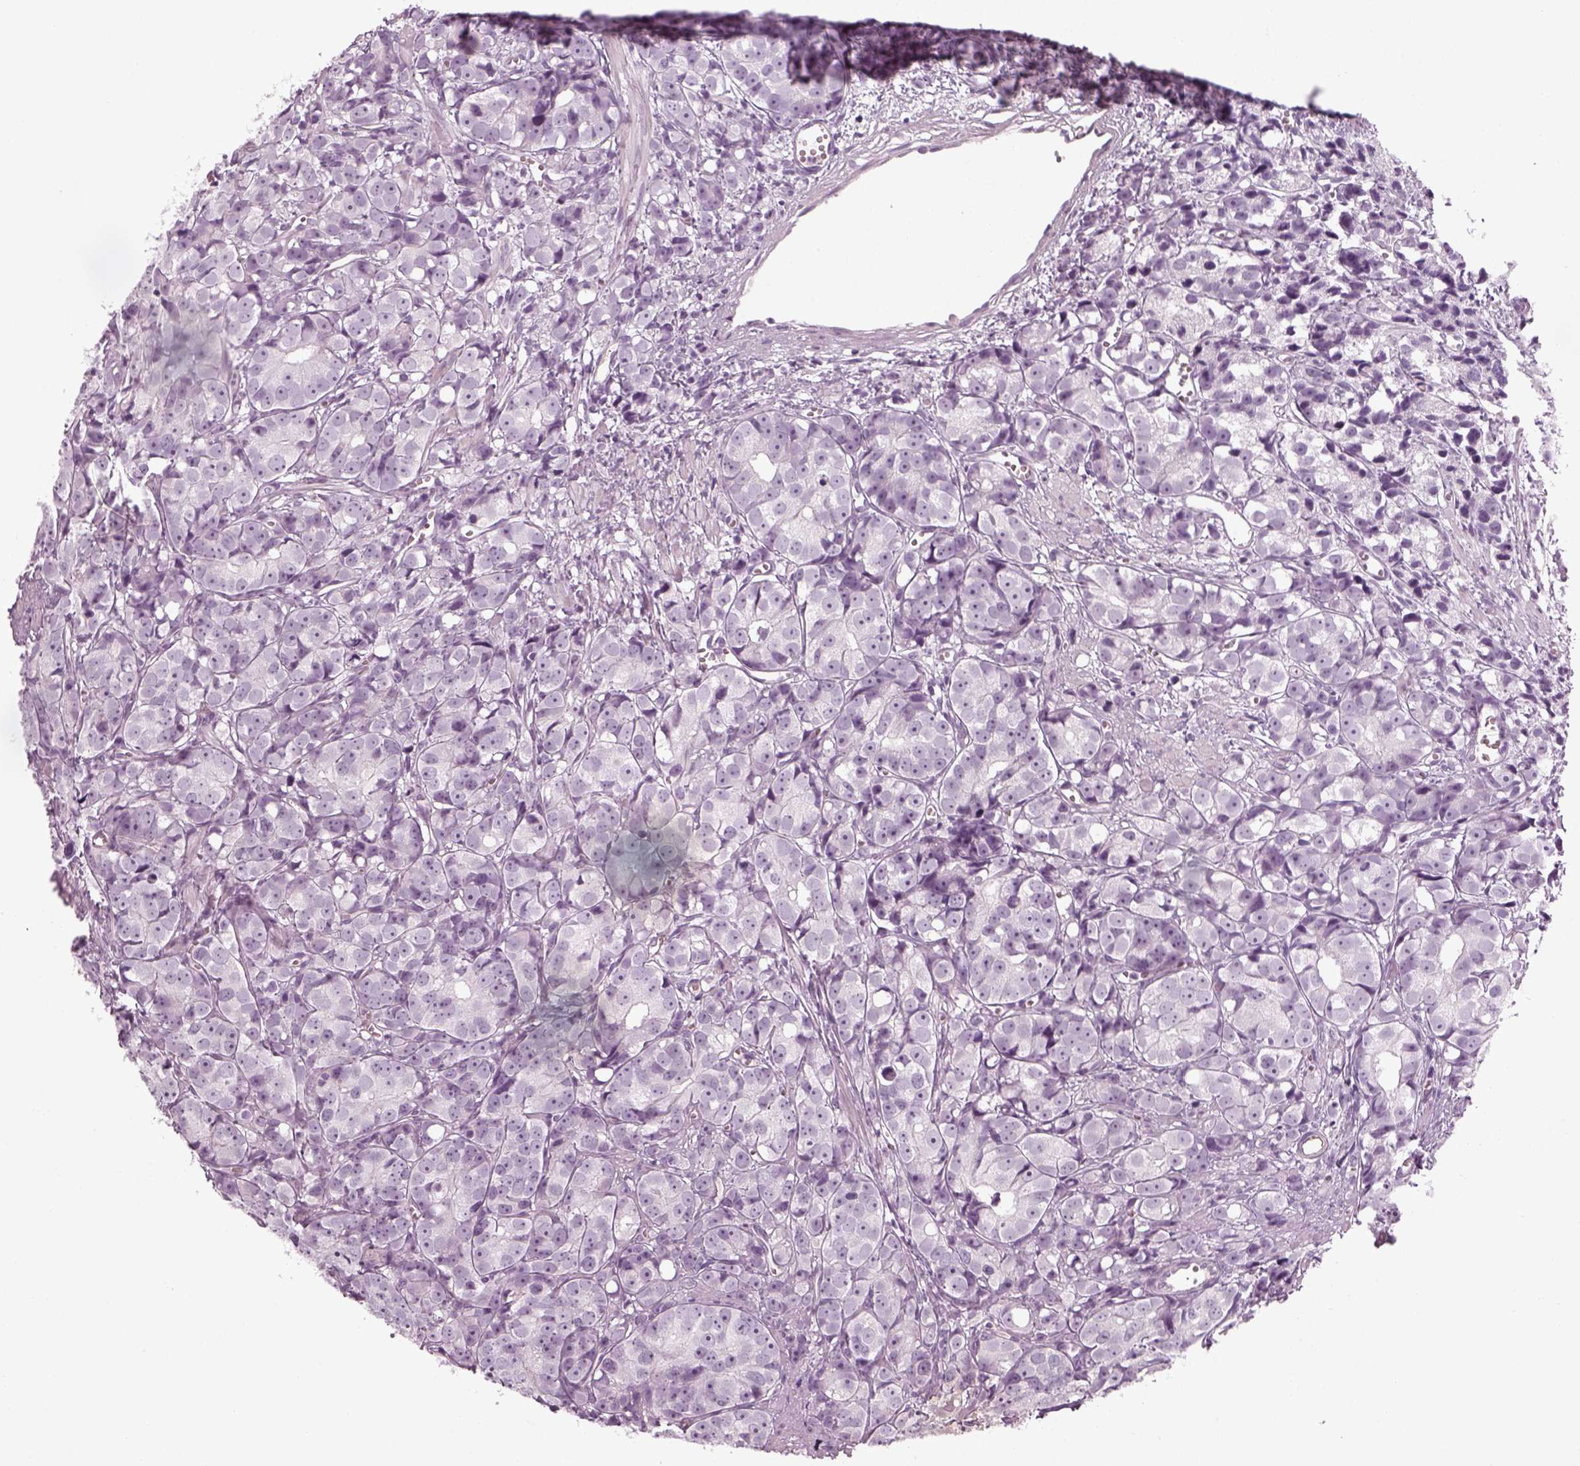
{"staining": {"intensity": "negative", "quantity": "none", "location": "none"}, "tissue": "prostate cancer", "cell_type": "Tumor cells", "image_type": "cancer", "snomed": [{"axis": "morphology", "description": "Adenocarcinoma, High grade"}, {"axis": "topography", "description": "Prostate"}], "caption": "Immunohistochemistry (IHC) micrograph of neoplastic tissue: prostate cancer (adenocarcinoma (high-grade)) stained with DAB reveals no significant protein staining in tumor cells. The staining was performed using DAB to visualize the protein expression in brown, while the nuclei were stained in blue with hematoxylin (Magnification: 20x).", "gene": "GAS2L2", "patient": {"sex": "male", "age": 77}}